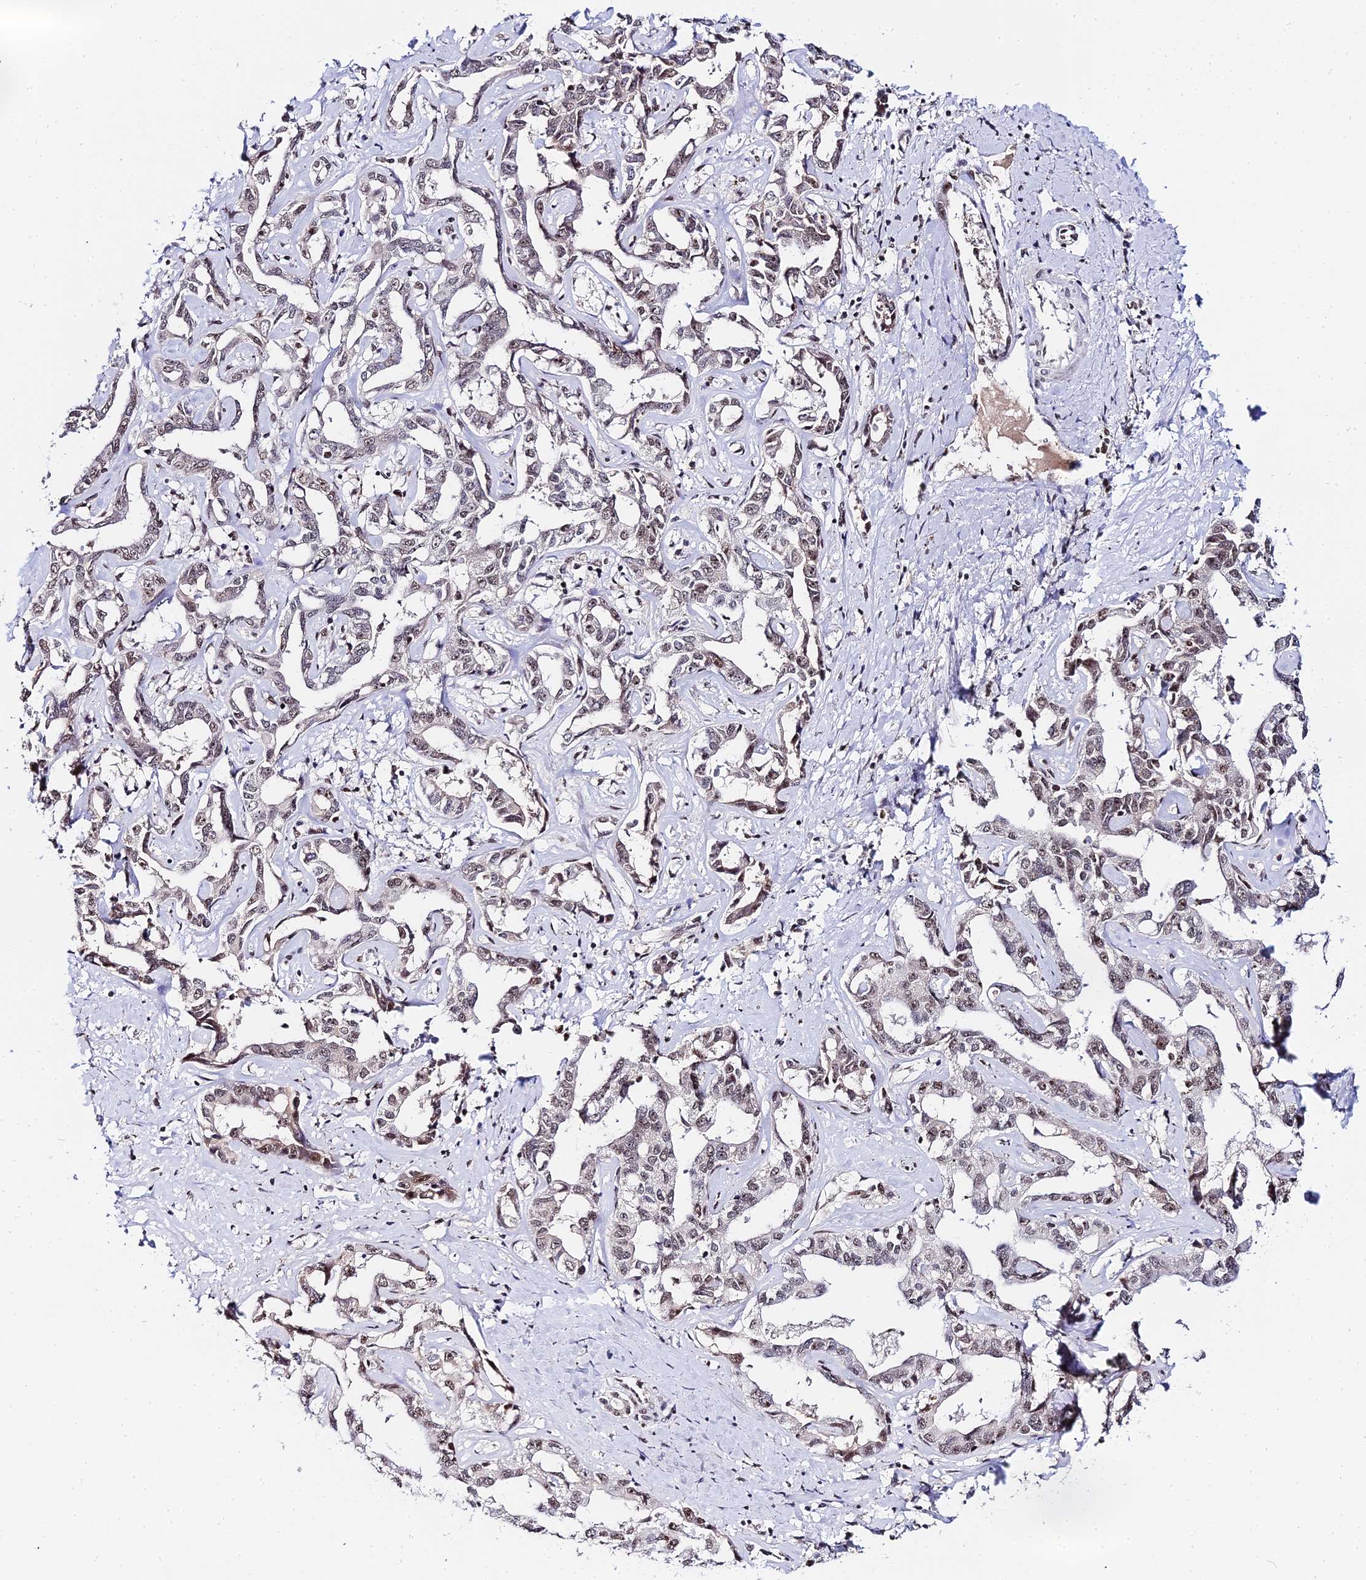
{"staining": {"intensity": "moderate", "quantity": "25%-75%", "location": "nuclear"}, "tissue": "liver cancer", "cell_type": "Tumor cells", "image_type": "cancer", "snomed": [{"axis": "morphology", "description": "Cholangiocarcinoma"}, {"axis": "topography", "description": "Liver"}], "caption": "Immunohistochemical staining of cholangiocarcinoma (liver) demonstrates medium levels of moderate nuclear expression in approximately 25%-75% of tumor cells.", "gene": "EXOSC3", "patient": {"sex": "male", "age": 59}}